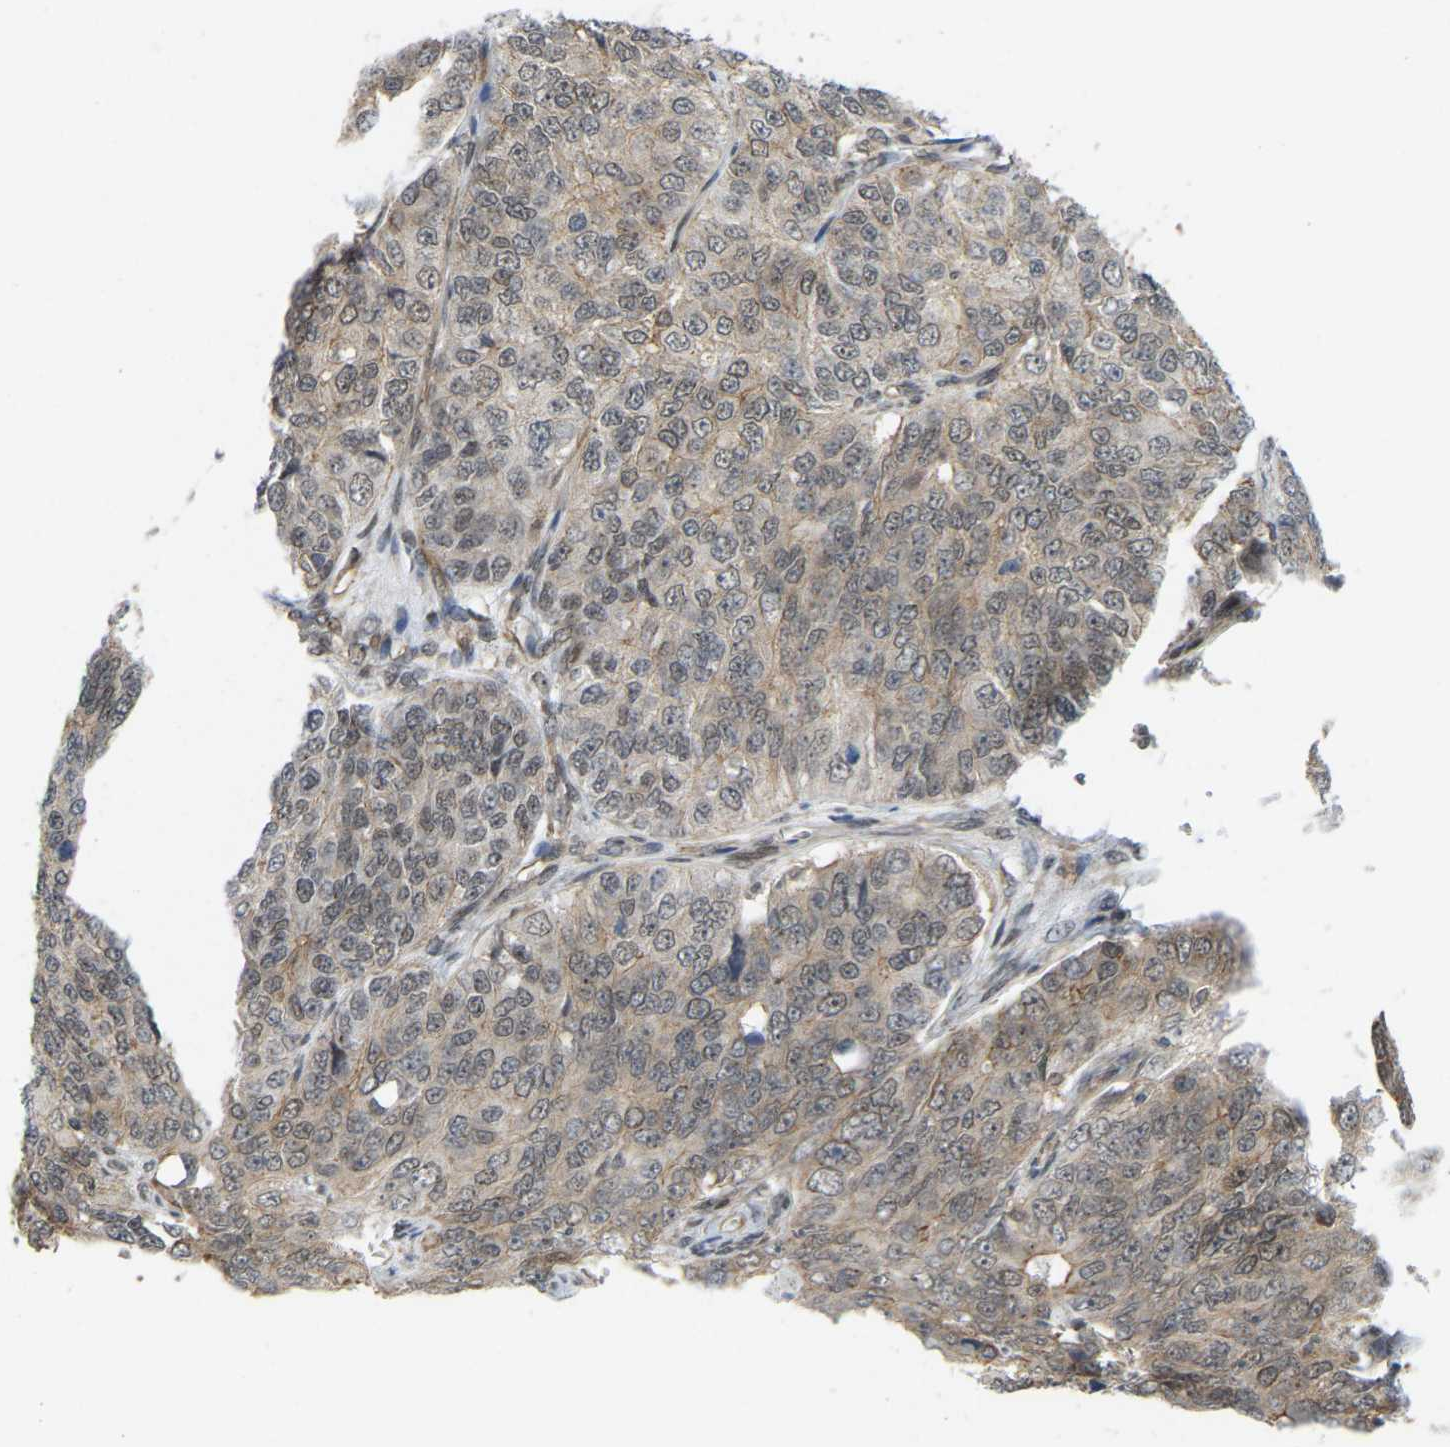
{"staining": {"intensity": "weak", "quantity": ">75%", "location": "cytoplasmic/membranous,nuclear"}, "tissue": "ovarian cancer", "cell_type": "Tumor cells", "image_type": "cancer", "snomed": [{"axis": "morphology", "description": "Carcinoma, endometroid"}, {"axis": "topography", "description": "Ovary"}], "caption": "A brown stain shows weak cytoplasmic/membranous and nuclear positivity of a protein in human endometroid carcinoma (ovarian) tumor cells.", "gene": "SERPINB5", "patient": {"sex": "female", "age": 51}}